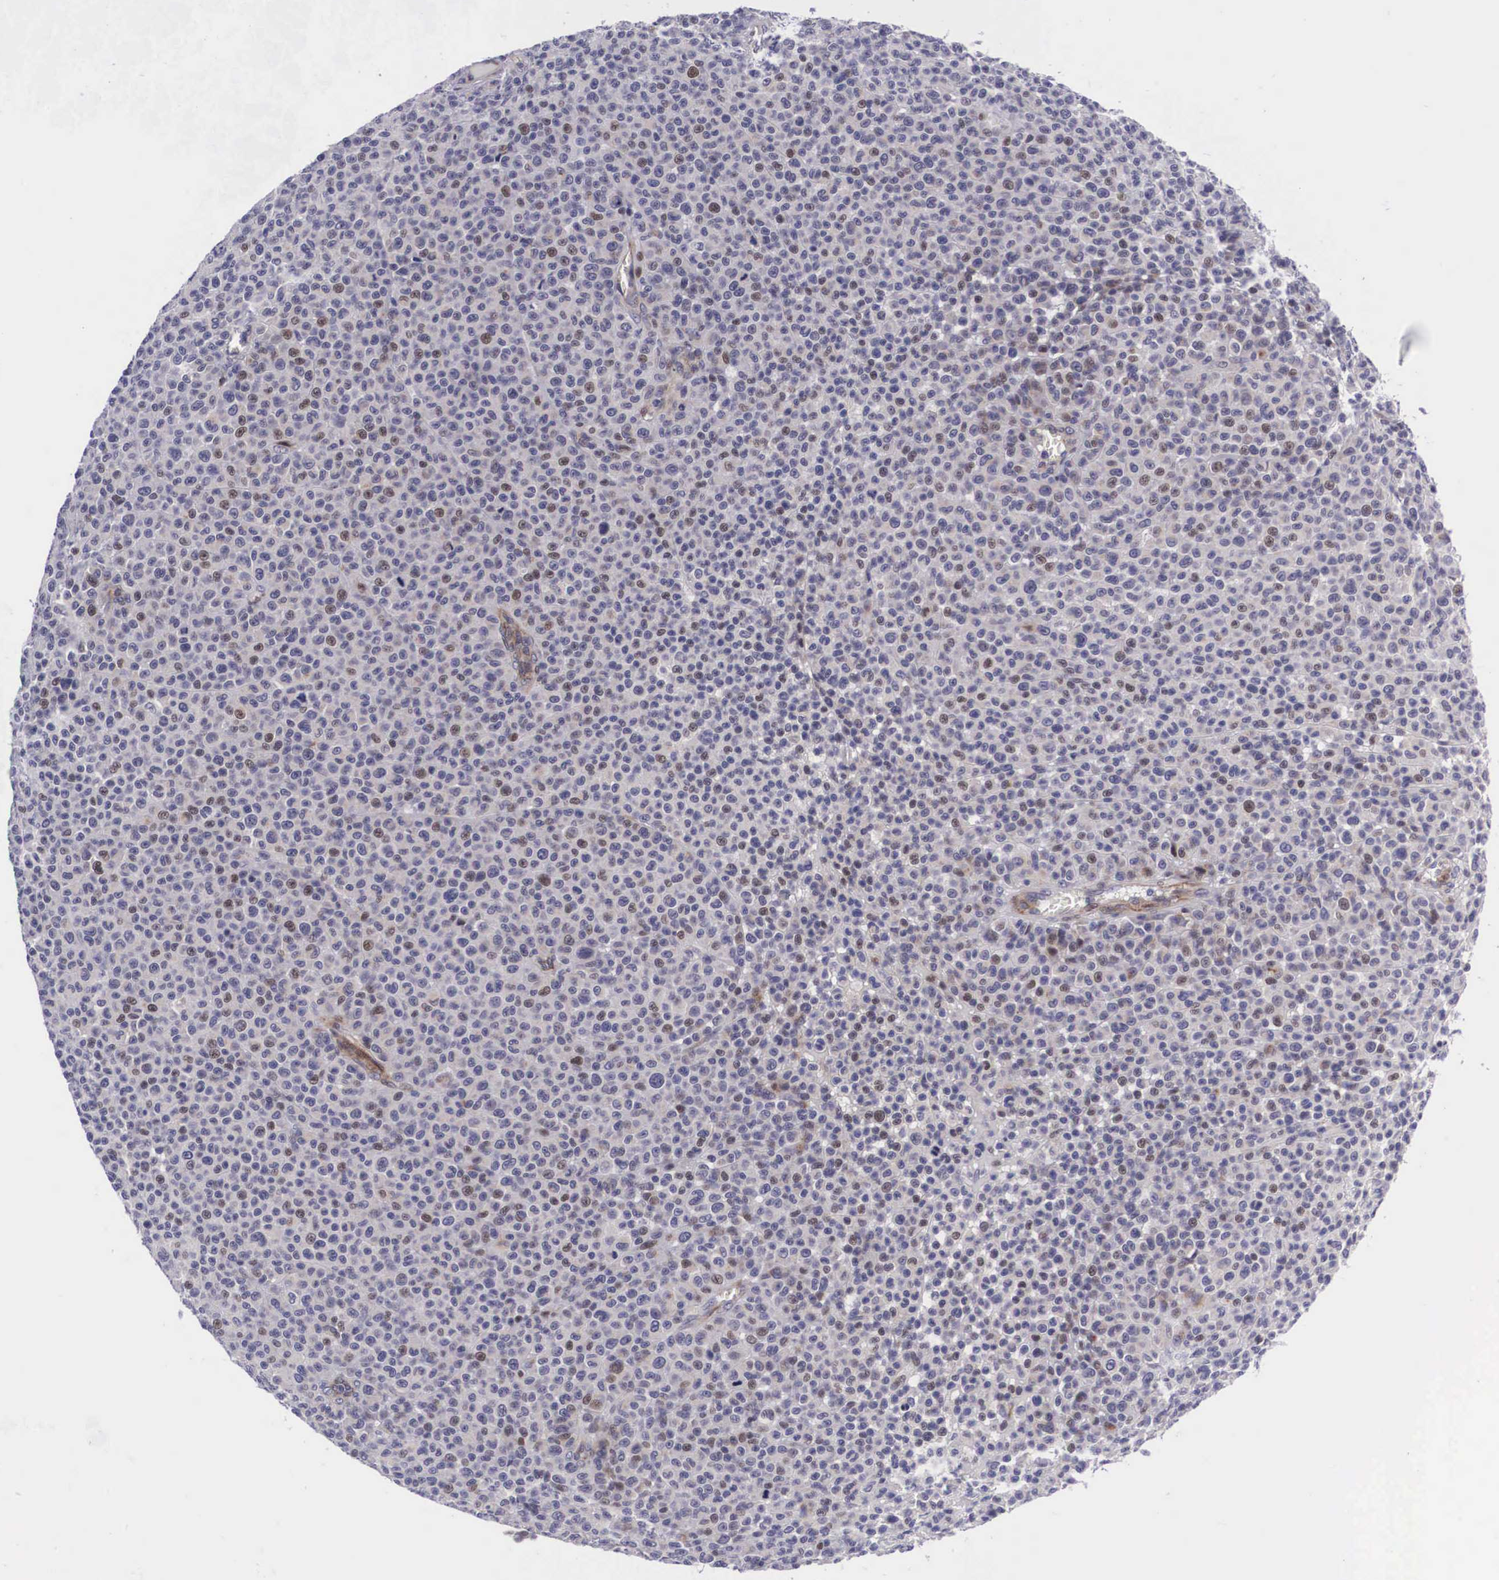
{"staining": {"intensity": "weak", "quantity": "25%-75%", "location": "cytoplasmic/membranous,nuclear"}, "tissue": "melanoma", "cell_type": "Tumor cells", "image_type": "cancer", "snomed": [{"axis": "morphology", "description": "Malignant melanoma, Metastatic site"}, {"axis": "topography", "description": "Skin"}], "caption": "Immunohistochemistry of human malignant melanoma (metastatic site) displays low levels of weak cytoplasmic/membranous and nuclear positivity in approximately 25%-75% of tumor cells.", "gene": "EMID1", "patient": {"sex": "male", "age": 32}}